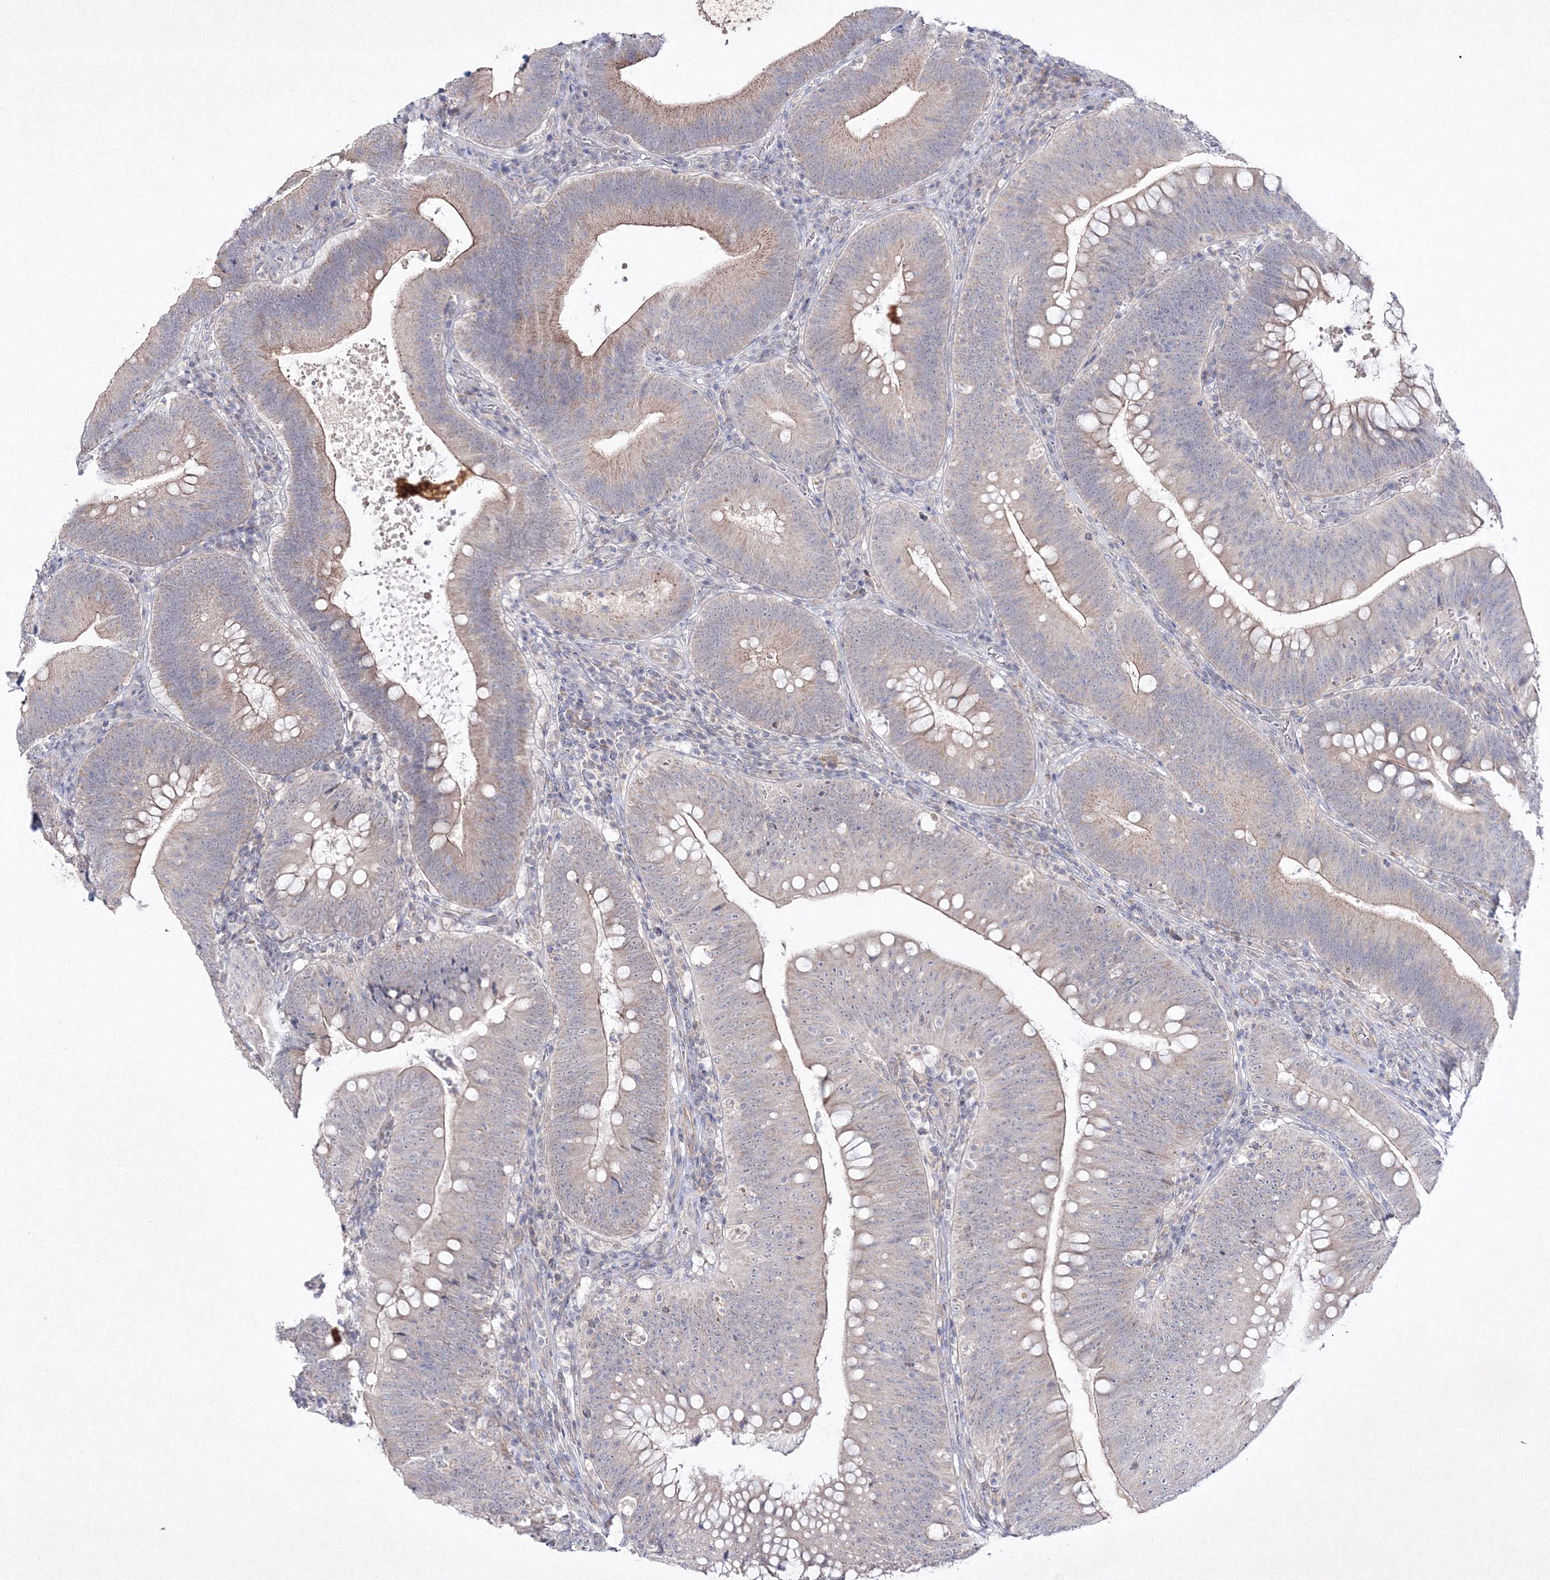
{"staining": {"intensity": "moderate", "quantity": "<25%", "location": "cytoplasmic/membranous"}, "tissue": "colorectal cancer", "cell_type": "Tumor cells", "image_type": "cancer", "snomed": [{"axis": "morphology", "description": "Normal tissue, NOS"}, {"axis": "topography", "description": "Colon"}], "caption": "The immunohistochemical stain shows moderate cytoplasmic/membranous expression in tumor cells of colorectal cancer tissue.", "gene": "NEU4", "patient": {"sex": "female", "age": 82}}